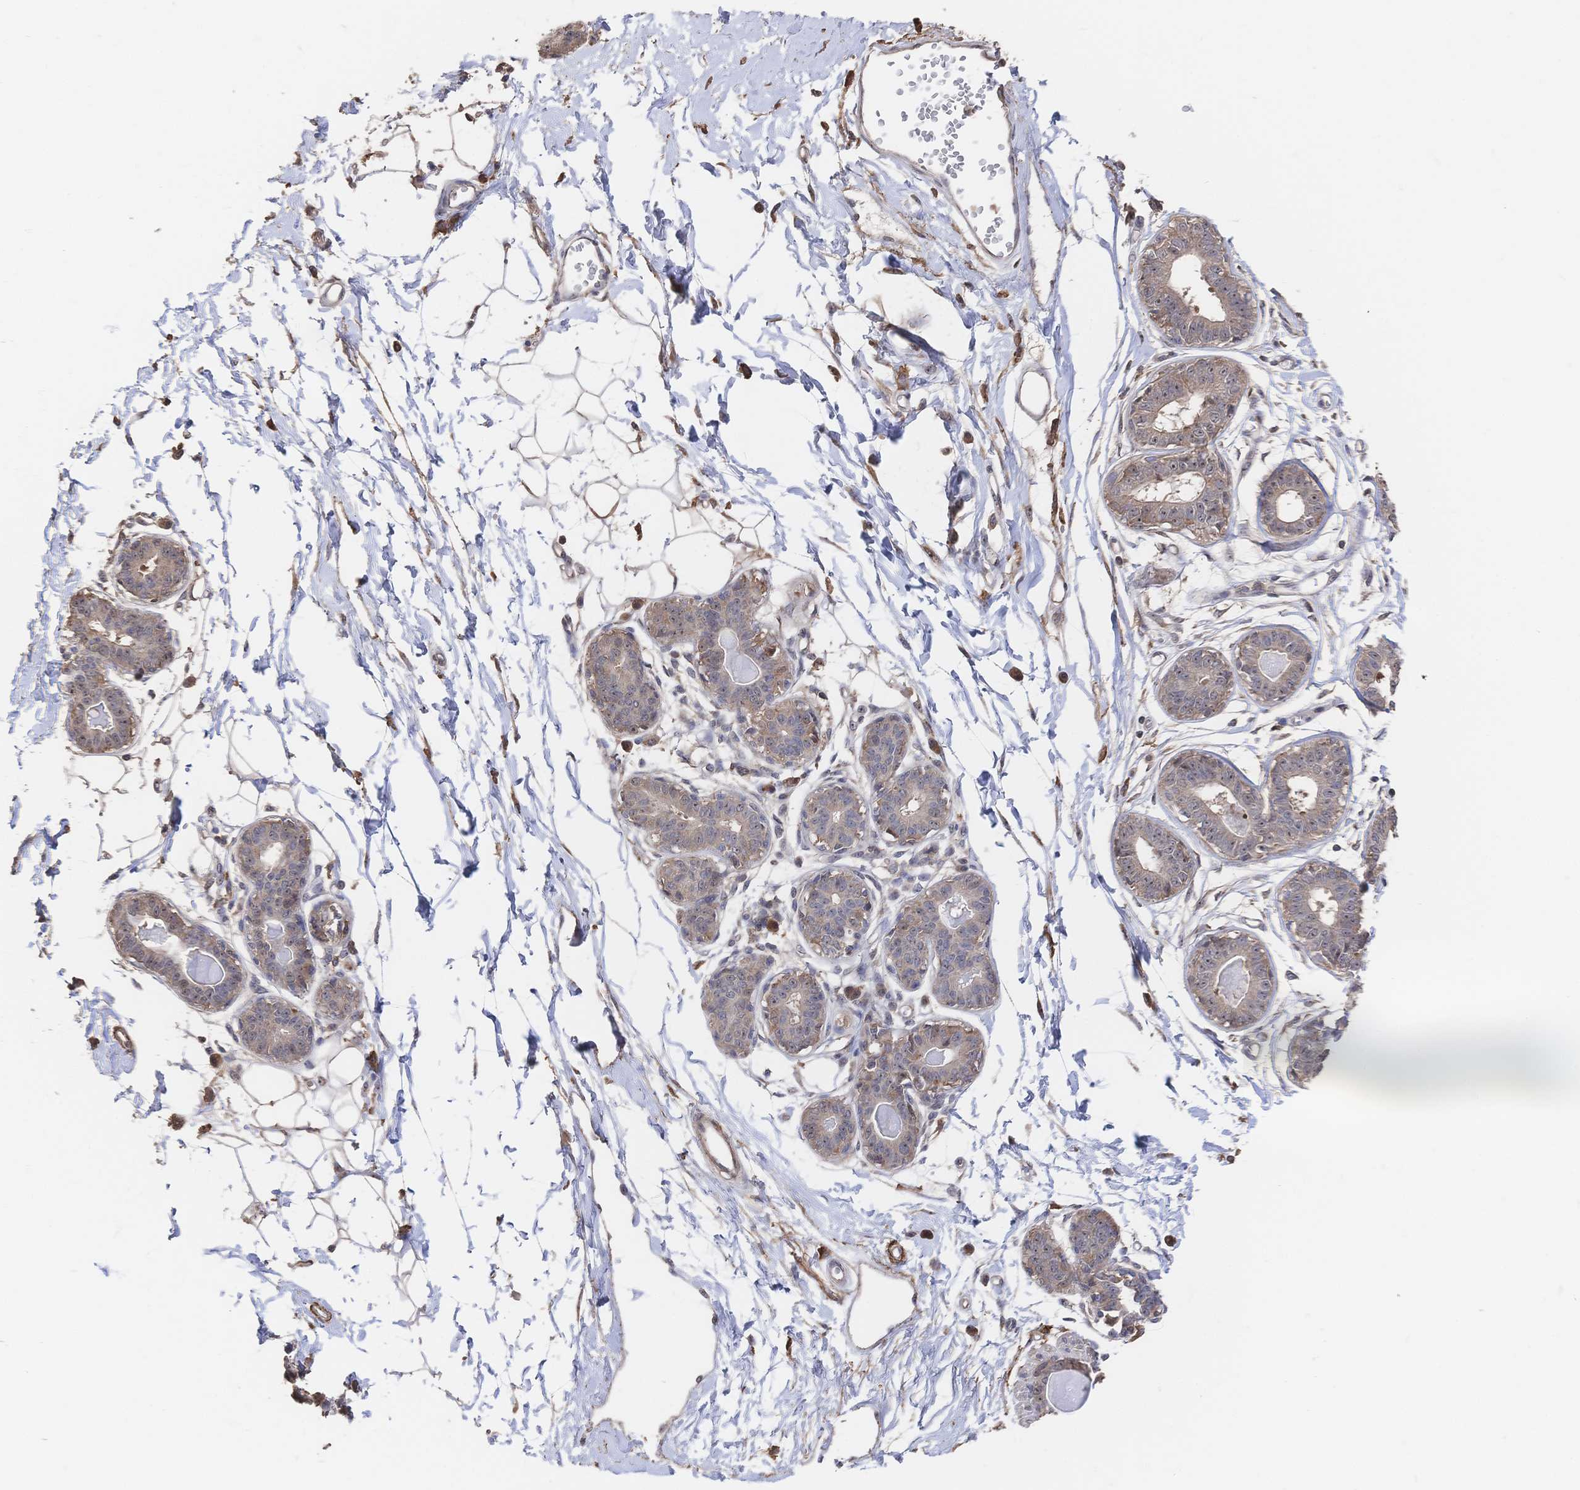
{"staining": {"intensity": "weak", "quantity": "25%-75%", "location": "cytoplasmic/membranous"}, "tissue": "breast", "cell_type": "Adipocytes", "image_type": "normal", "snomed": [{"axis": "morphology", "description": "Normal tissue, NOS"}, {"axis": "topography", "description": "Breast"}], "caption": "This is an image of IHC staining of unremarkable breast, which shows weak staining in the cytoplasmic/membranous of adipocytes.", "gene": "DNAJA4", "patient": {"sex": "female", "age": 45}}